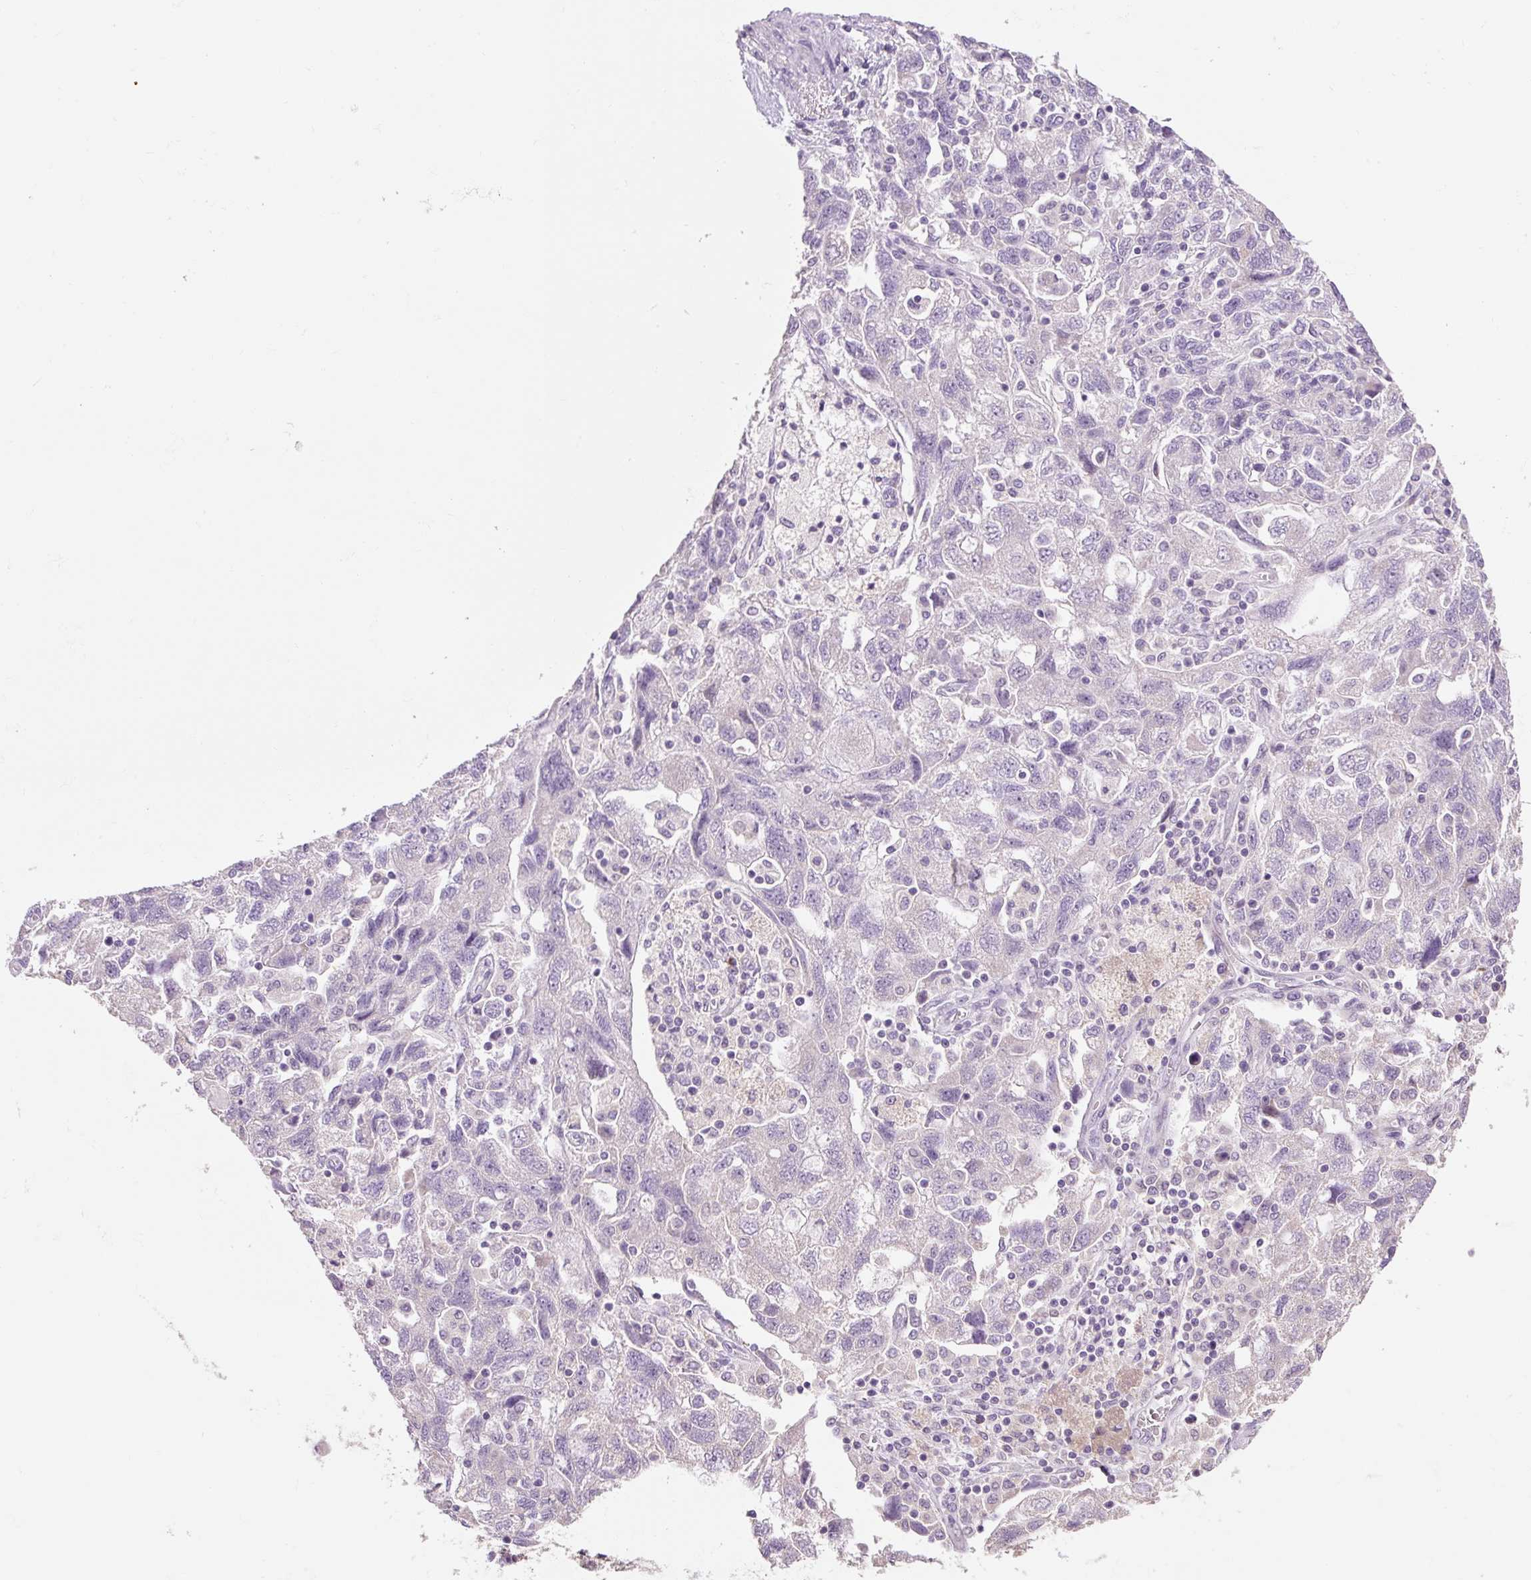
{"staining": {"intensity": "negative", "quantity": "none", "location": "none"}, "tissue": "ovarian cancer", "cell_type": "Tumor cells", "image_type": "cancer", "snomed": [{"axis": "morphology", "description": "Carcinoma, NOS"}, {"axis": "morphology", "description": "Cystadenocarcinoma, serous, NOS"}, {"axis": "topography", "description": "Ovary"}], "caption": "Immunohistochemical staining of ovarian cancer demonstrates no significant expression in tumor cells.", "gene": "HAX1", "patient": {"sex": "female", "age": 69}}